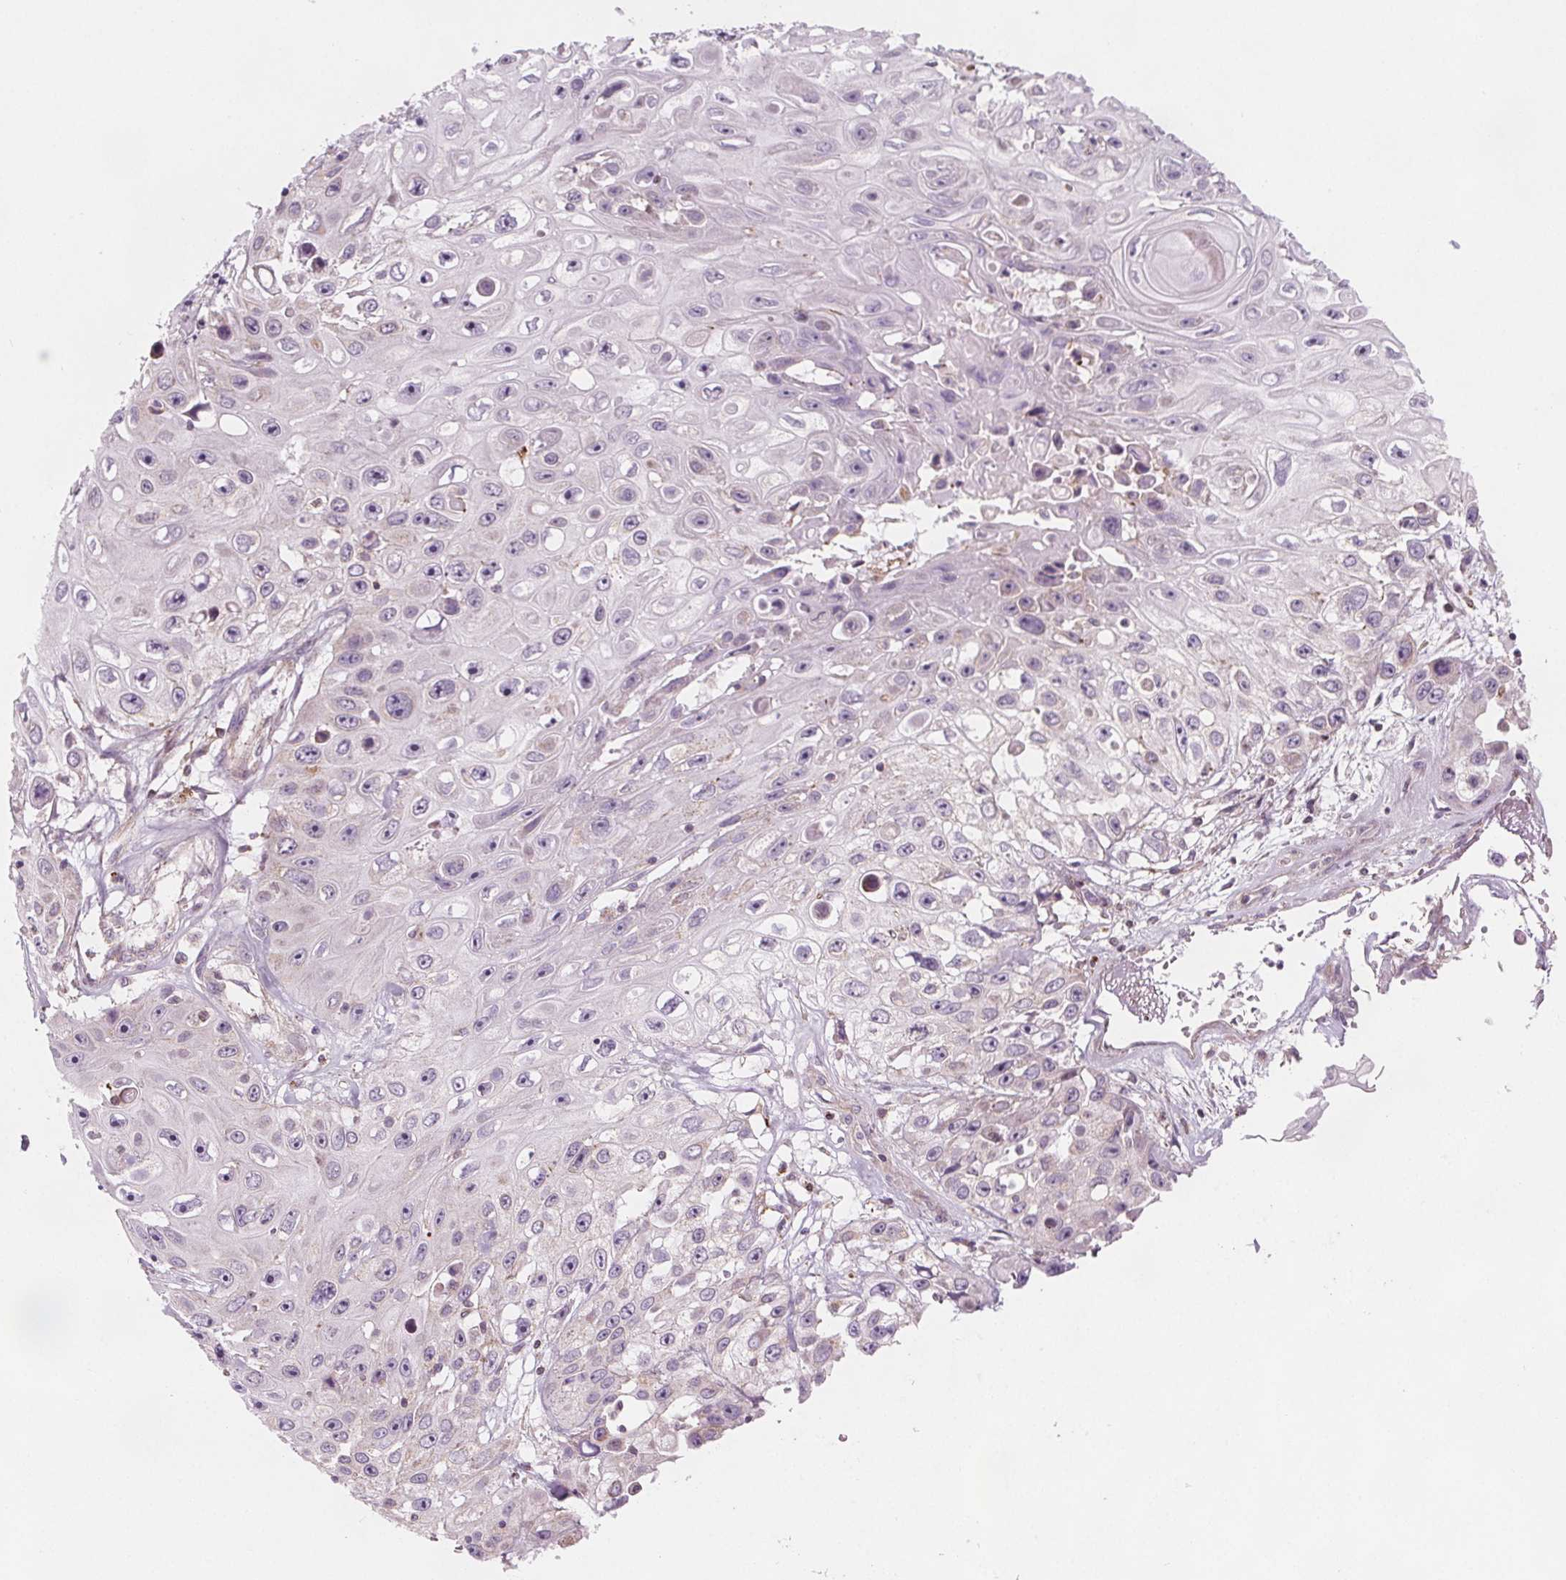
{"staining": {"intensity": "negative", "quantity": "none", "location": "none"}, "tissue": "skin cancer", "cell_type": "Tumor cells", "image_type": "cancer", "snomed": [{"axis": "morphology", "description": "Squamous cell carcinoma, NOS"}, {"axis": "topography", "description": "Skin"}], "caption": "Histopathology image shows no significant protein positivity in tumor cells of skin squamous cell carcinoma.", "gene": "ADAM33", "patient": {"sex": "male", "age": 82}}